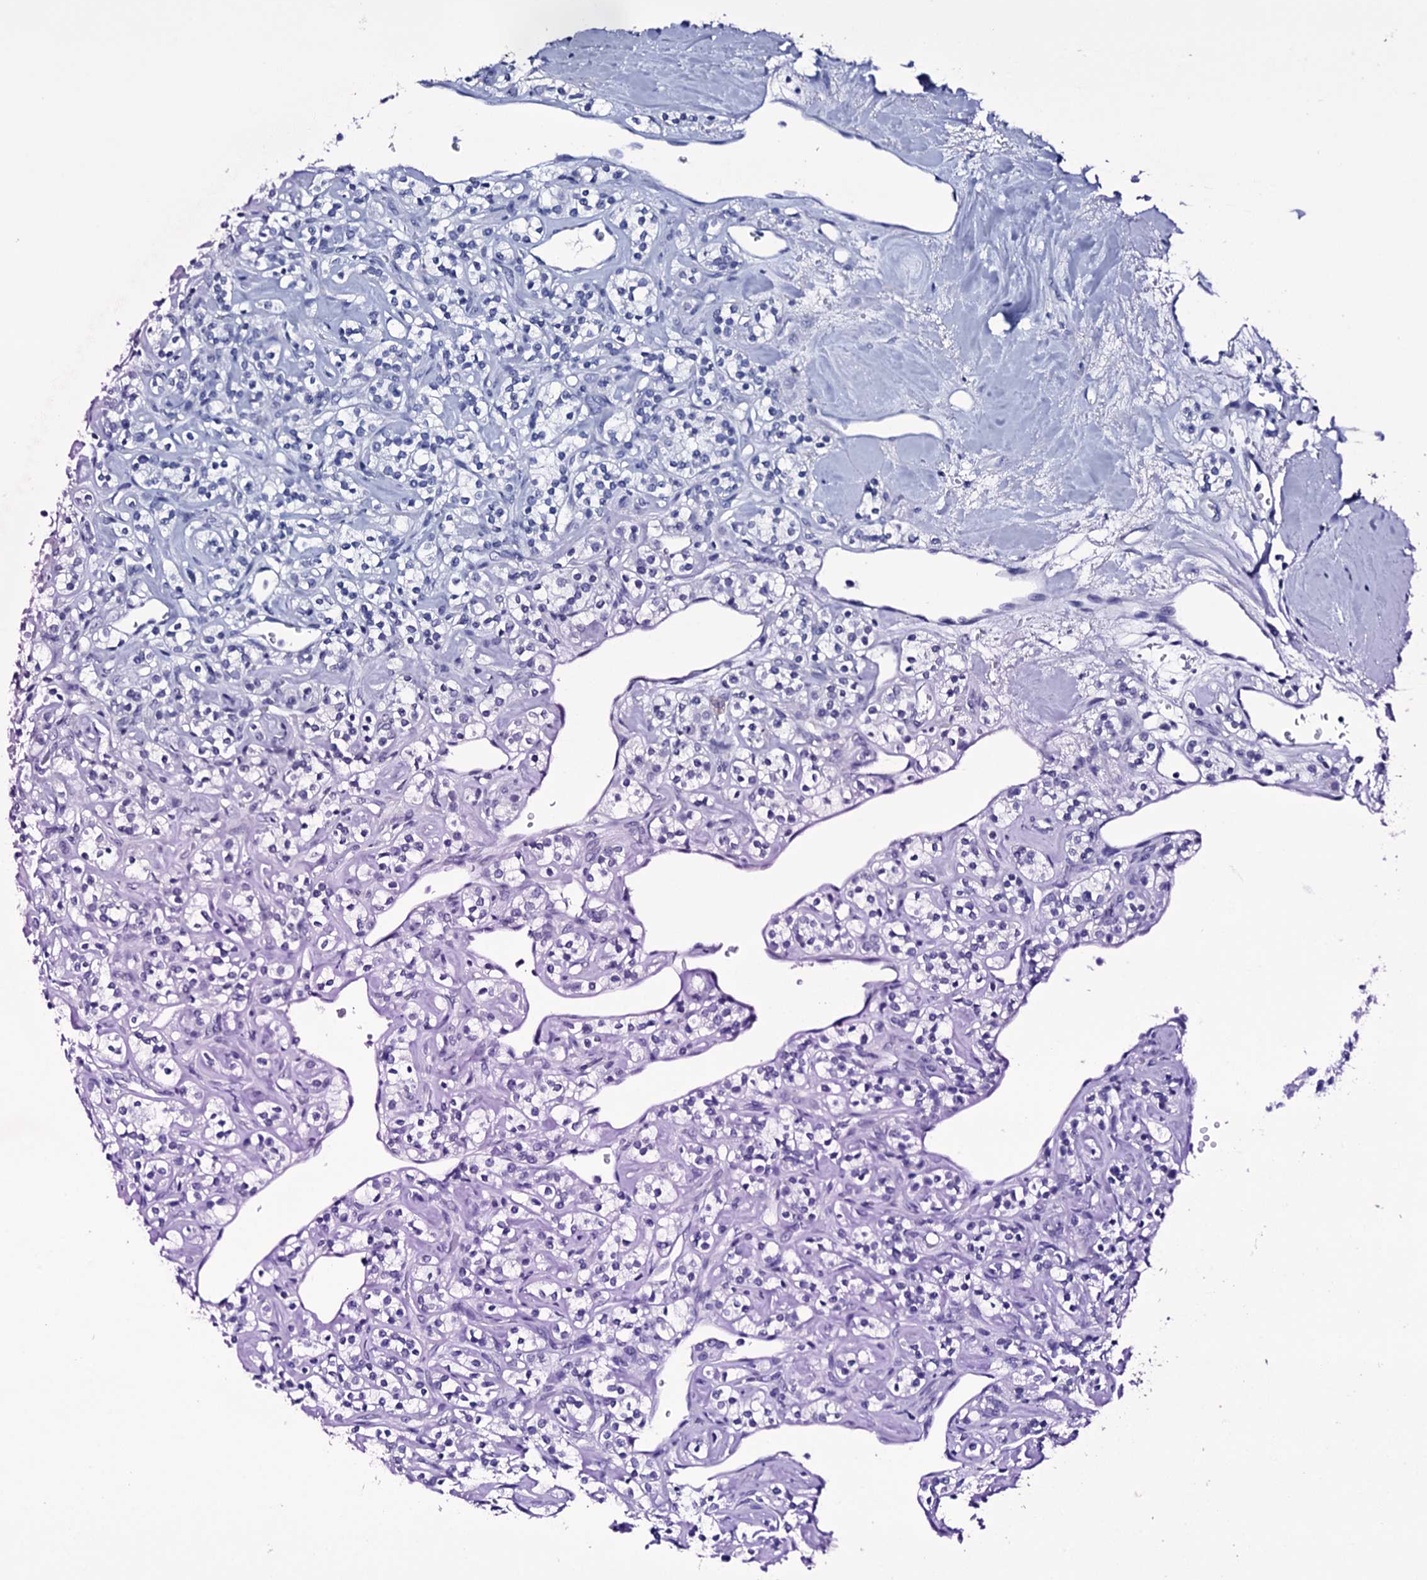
{"staining": {"intensity": "negative", "quantity": "none", "location": "none"}, "tissue": "renal cancer", "cell_type": "Tumor cells", "image_type": "cancer", "snomed": [{"axis": "morphology", "description": "Adenocarcinoma, NOS"}, {"axis": "topography", "description": "Kidney"}], "caption": "Tumor cells show no significant protein positivity in renal cancer (adenocarcinoma).", "gene": "ITPRID2", "patient": {"sex": "male", "age": 77}}